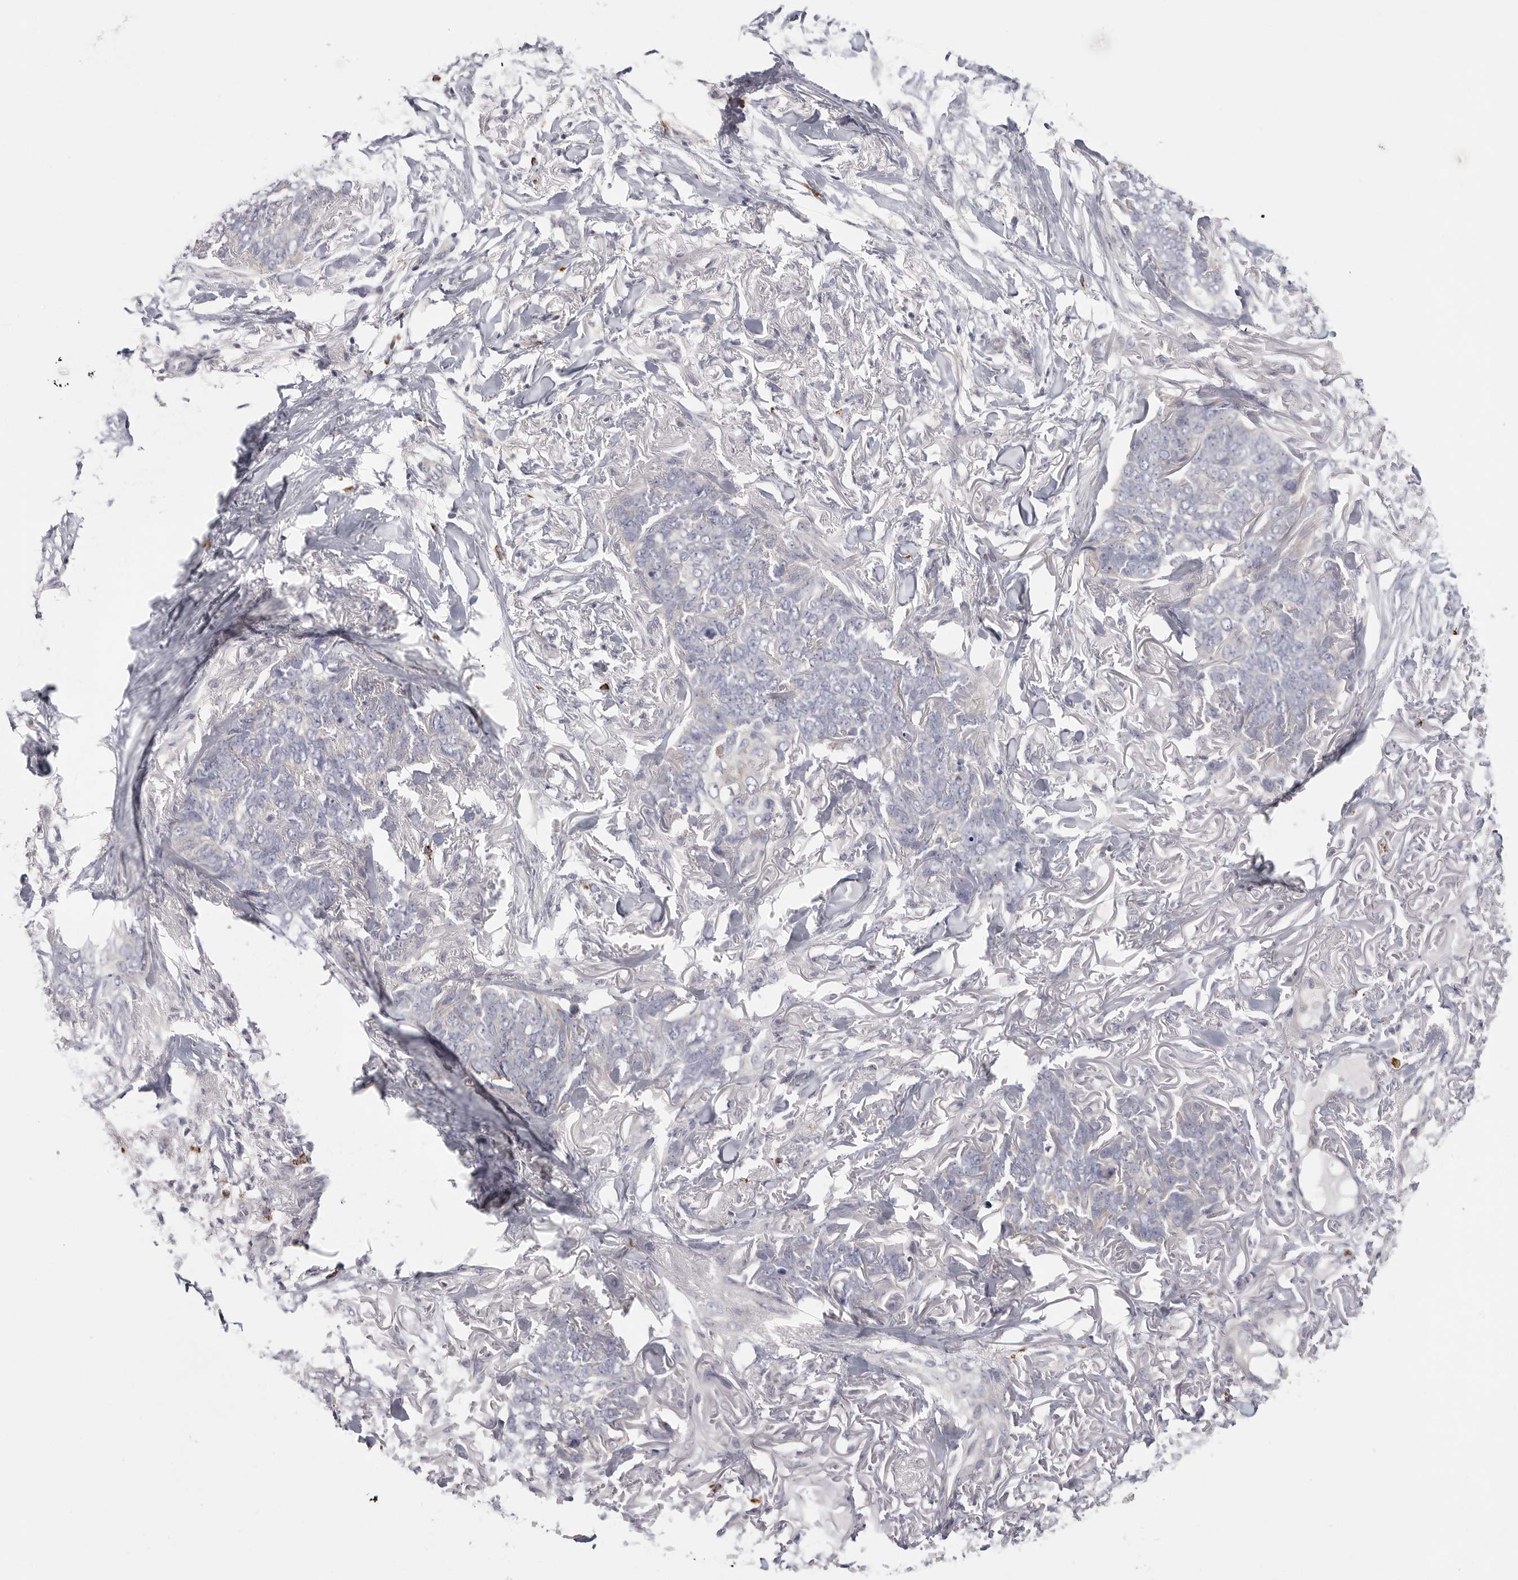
{"staining": {"intensity": "negative", "quantity": "none", "location": "none"}, "tissue": "skin cancer", "cell_type": "Tumor cells", "image_type": "cancer", "snomed": [{"axis": "morphology", "description": "Normal tissue, NOS"}, {"axis": "morphology", "description": "Basal cell carcinoma"}, {"axis": "topography", "description": "Skin"}], "caption": "Image shows no protein staining in tumor cells of basal cell carcinoma (skin) tissue.", "gene": "ELP3", "patient": {"sex": "male", "age": 77}}